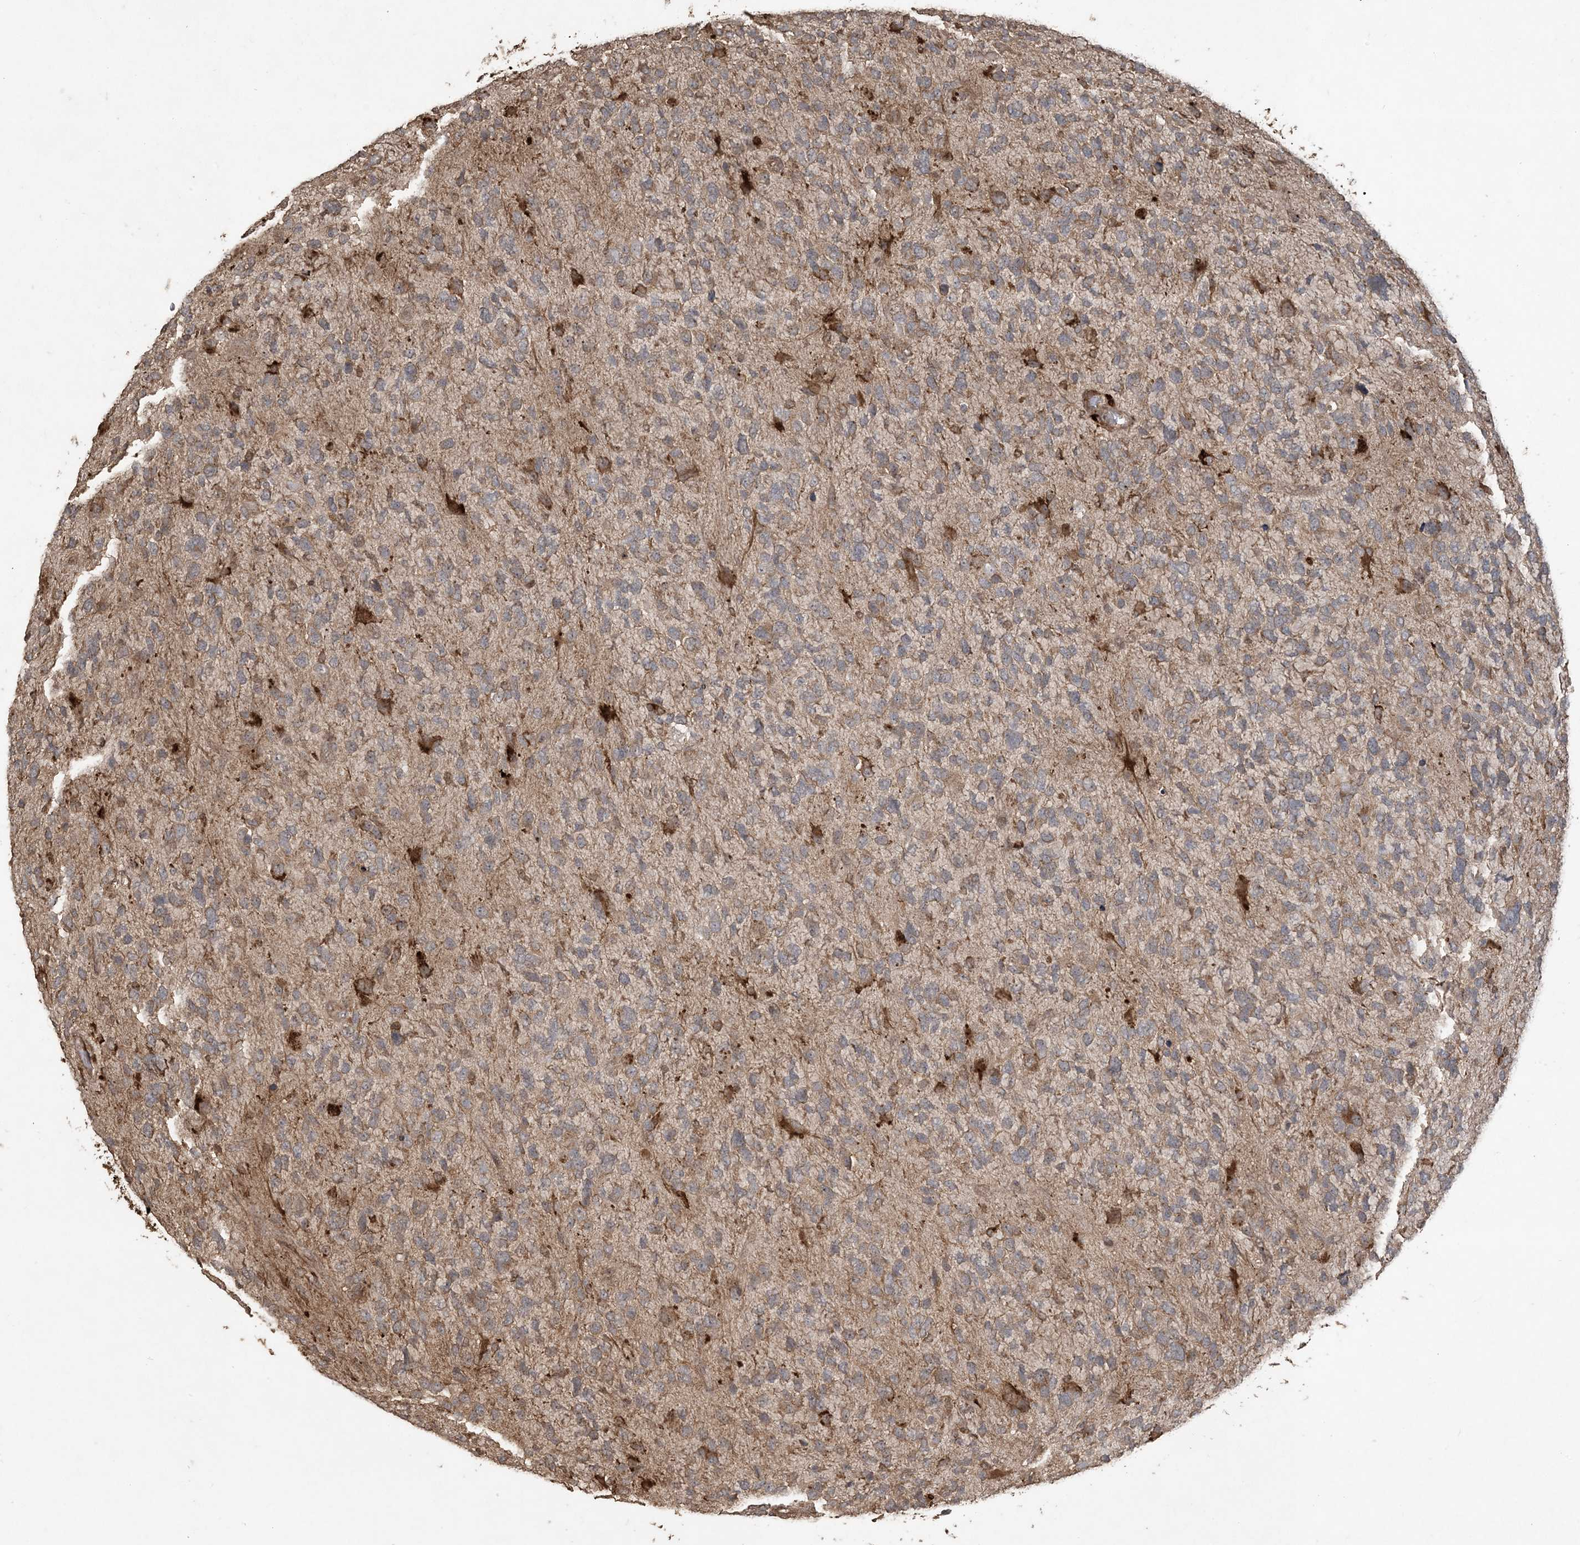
{"staining": {"intensity": "weak", "quantity": "25%-75%", "location": "cytoplasmic/membranous"}, "tissue": "glioma", "cell_type": "Tumor cells", "image_type": "cancer", "snomed": [{"axis": "morphology", "description": "Glioma, malignant, High grade"}, {"axis": "topography", "description": "Brain"}], "caption": "Human glioma stained with a brown dye reveals weak cytoplasmic/membranous positive positivity in approximately 25%-75% of tumor cells.", "gene": "EFCAB8", "patient": {"sex": "female", "age": 58}}